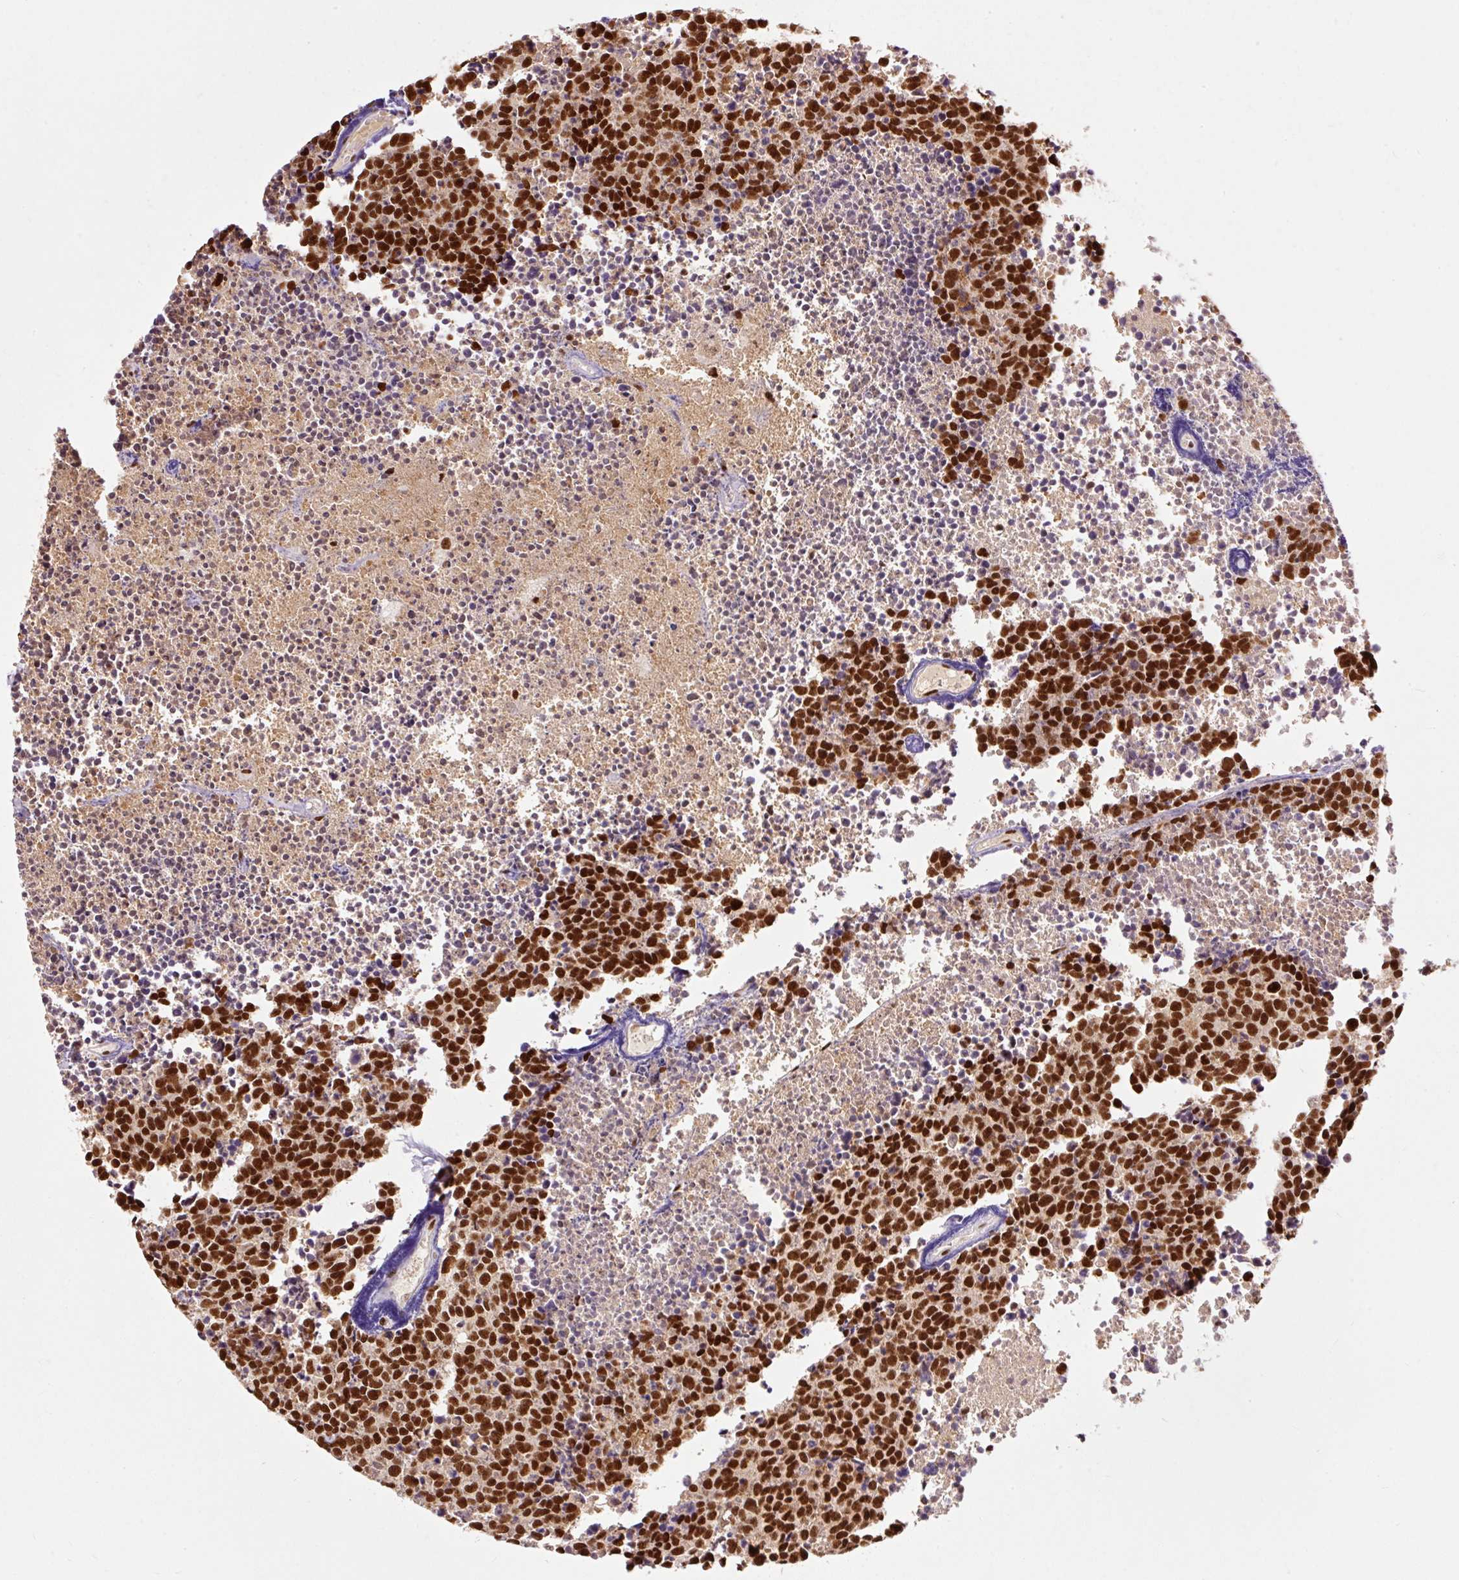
{"staining": {"intensity": "strong", "quantity": ">75%", "location": "nuclear"}, "tissue": "carcinoid", "cell_type": "Tumor cells", "image_type": "cancer", "snomed": [{"axis": "morphology", "description": "Carcinoid, malignant, NOS"}, {"axis": "topography", "description": "Skin"}], "caption": "Strong nuclear protein expression is appreciated in approximately >75% of tumor cells in carcinoid (malignant).", "gene": "ZBTB44", "patient": {"sex": "female", "age": 79}}